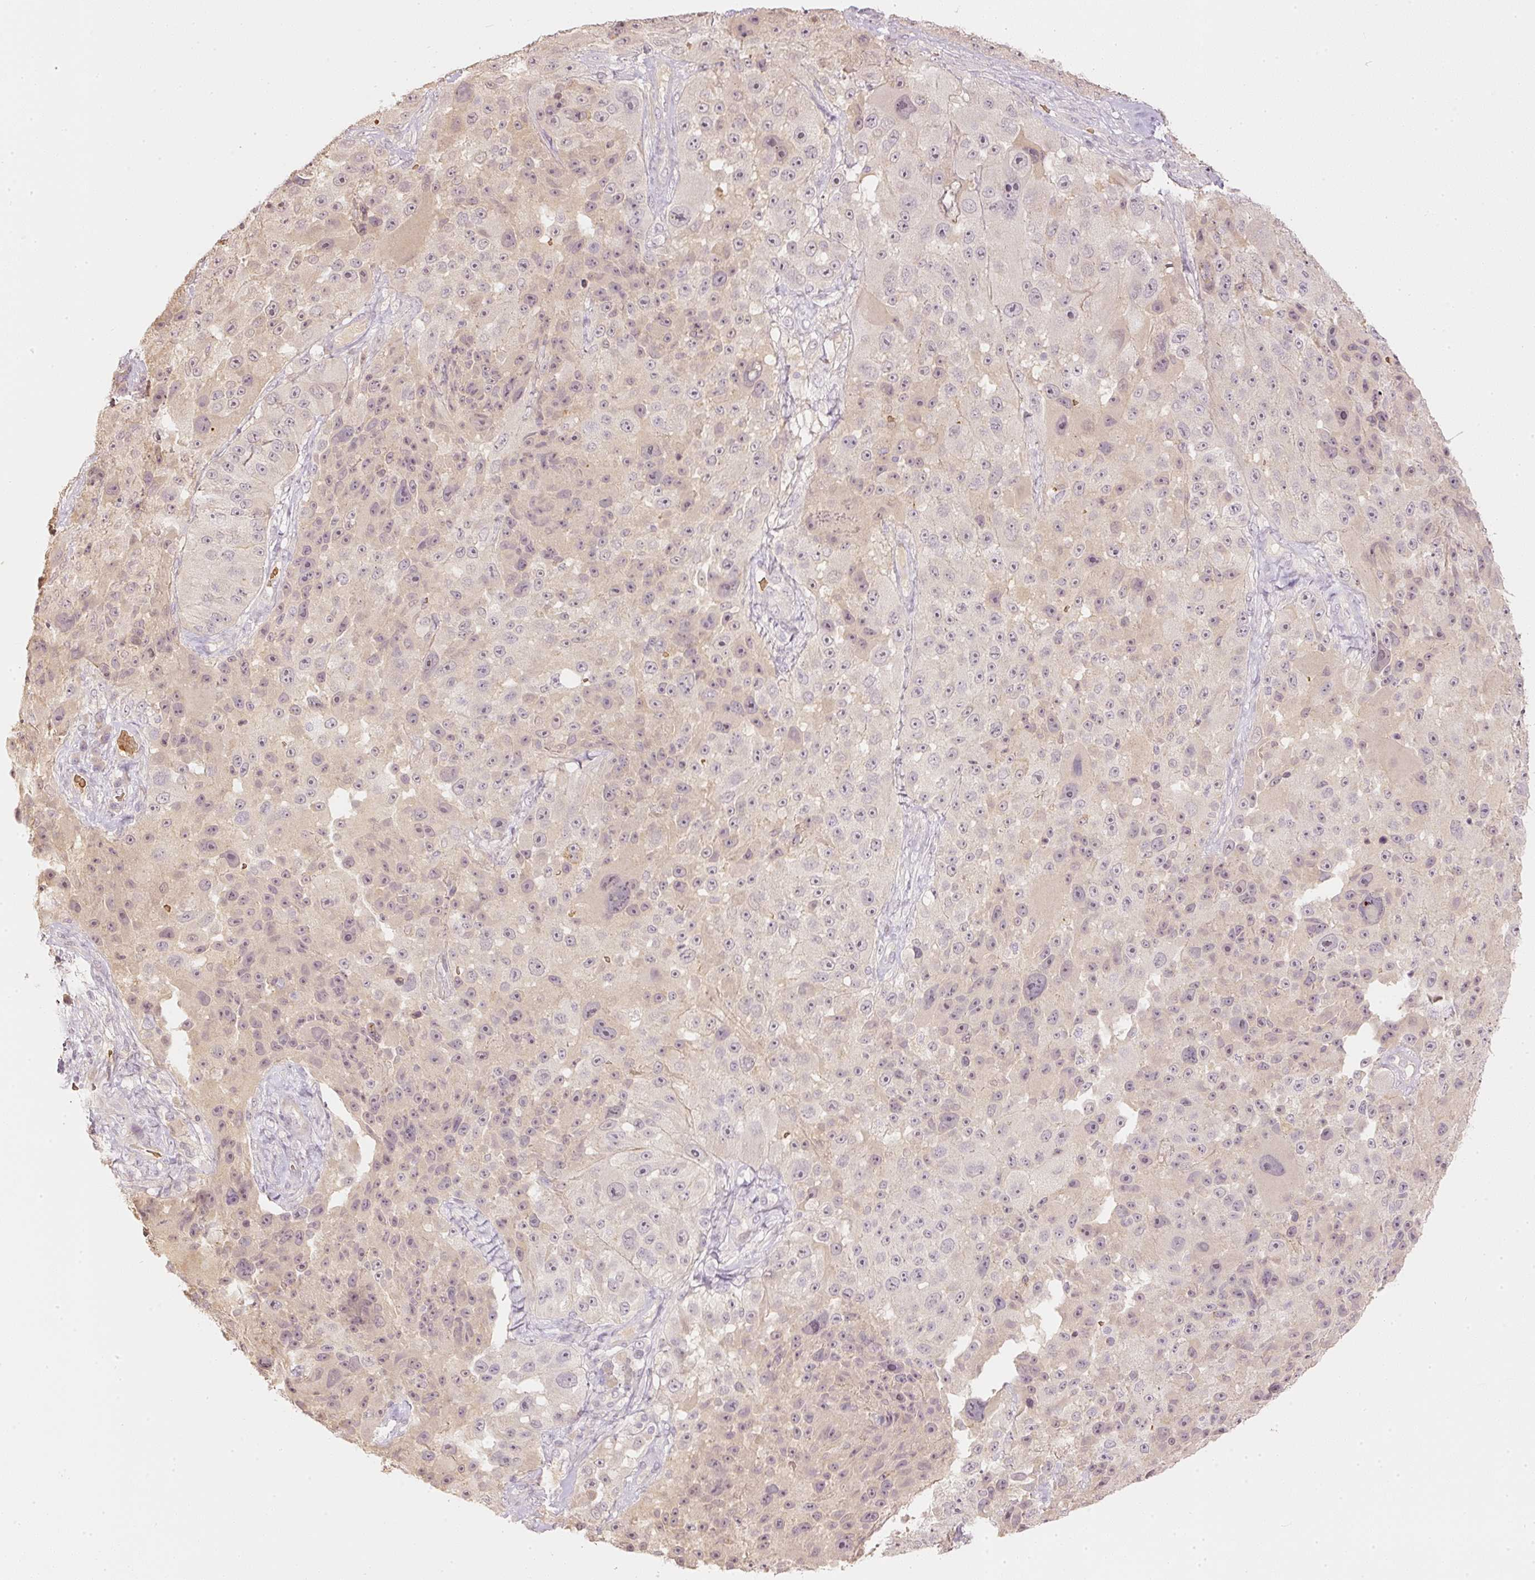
{"staining": {"intensity": "weak", "quantity": "25%-75%", "location": "cytoplasmic/membranous,nuclear"}, "tissue": "melanoma", "cell_type": "Tumor cells", "image_type": "cancer", "snomed": [{"axis": "morphology", "description": "Malignant melanoma, Metastatic site"}, {"axis": "topography", "description": "Lymph node"}], "caption": "A low amount of weak cytoplasmic/membranous and nuclear expression is seen in about 25%-75% of tumor cells in melanoma tissue. The protein of interest is stained brown, and the nuclei are stained in blue (DAB IHC with brightfield microscopy, high magnification).", "gene": "GZMA", "patient": {"sex": "male", "age": 62}}